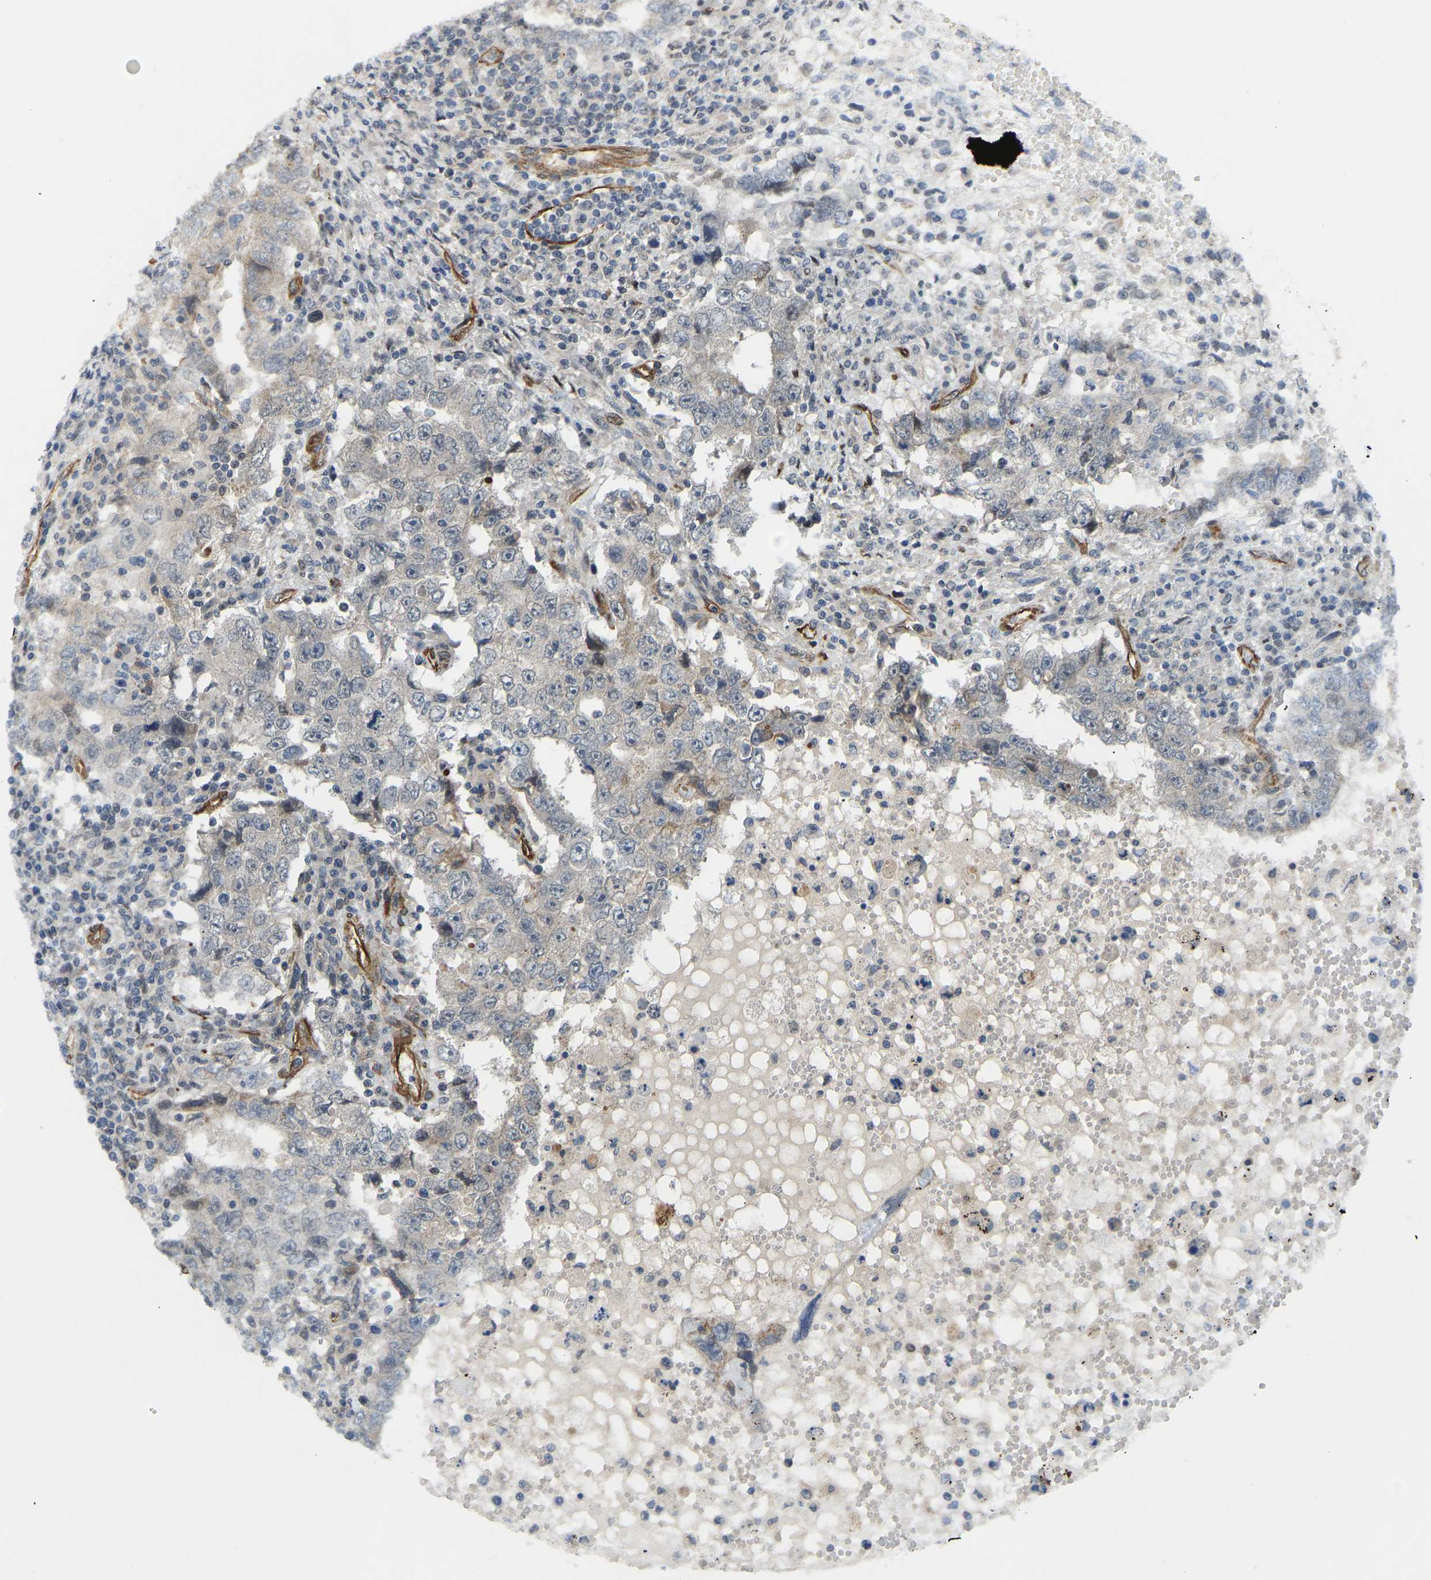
{"staining": {"intensity": "weak", "quantity": "<25%", "location": "cytoplasmic/membranous"}, "tissue": "testis cancer", "cell_type": "Tumor cells", "image_type": "cancer", "snomed": [{"axis": "morphology", "description": "Carcinoma, Embryonal, NOS"}, {"axis": "topography", "description": "Testis"}], "caption": "Image shows no significant protein staining in tumor cells of embryonal carcinoma (testis).", "gene": "NMB", "patient": {"sex": "male", "age": 26}}